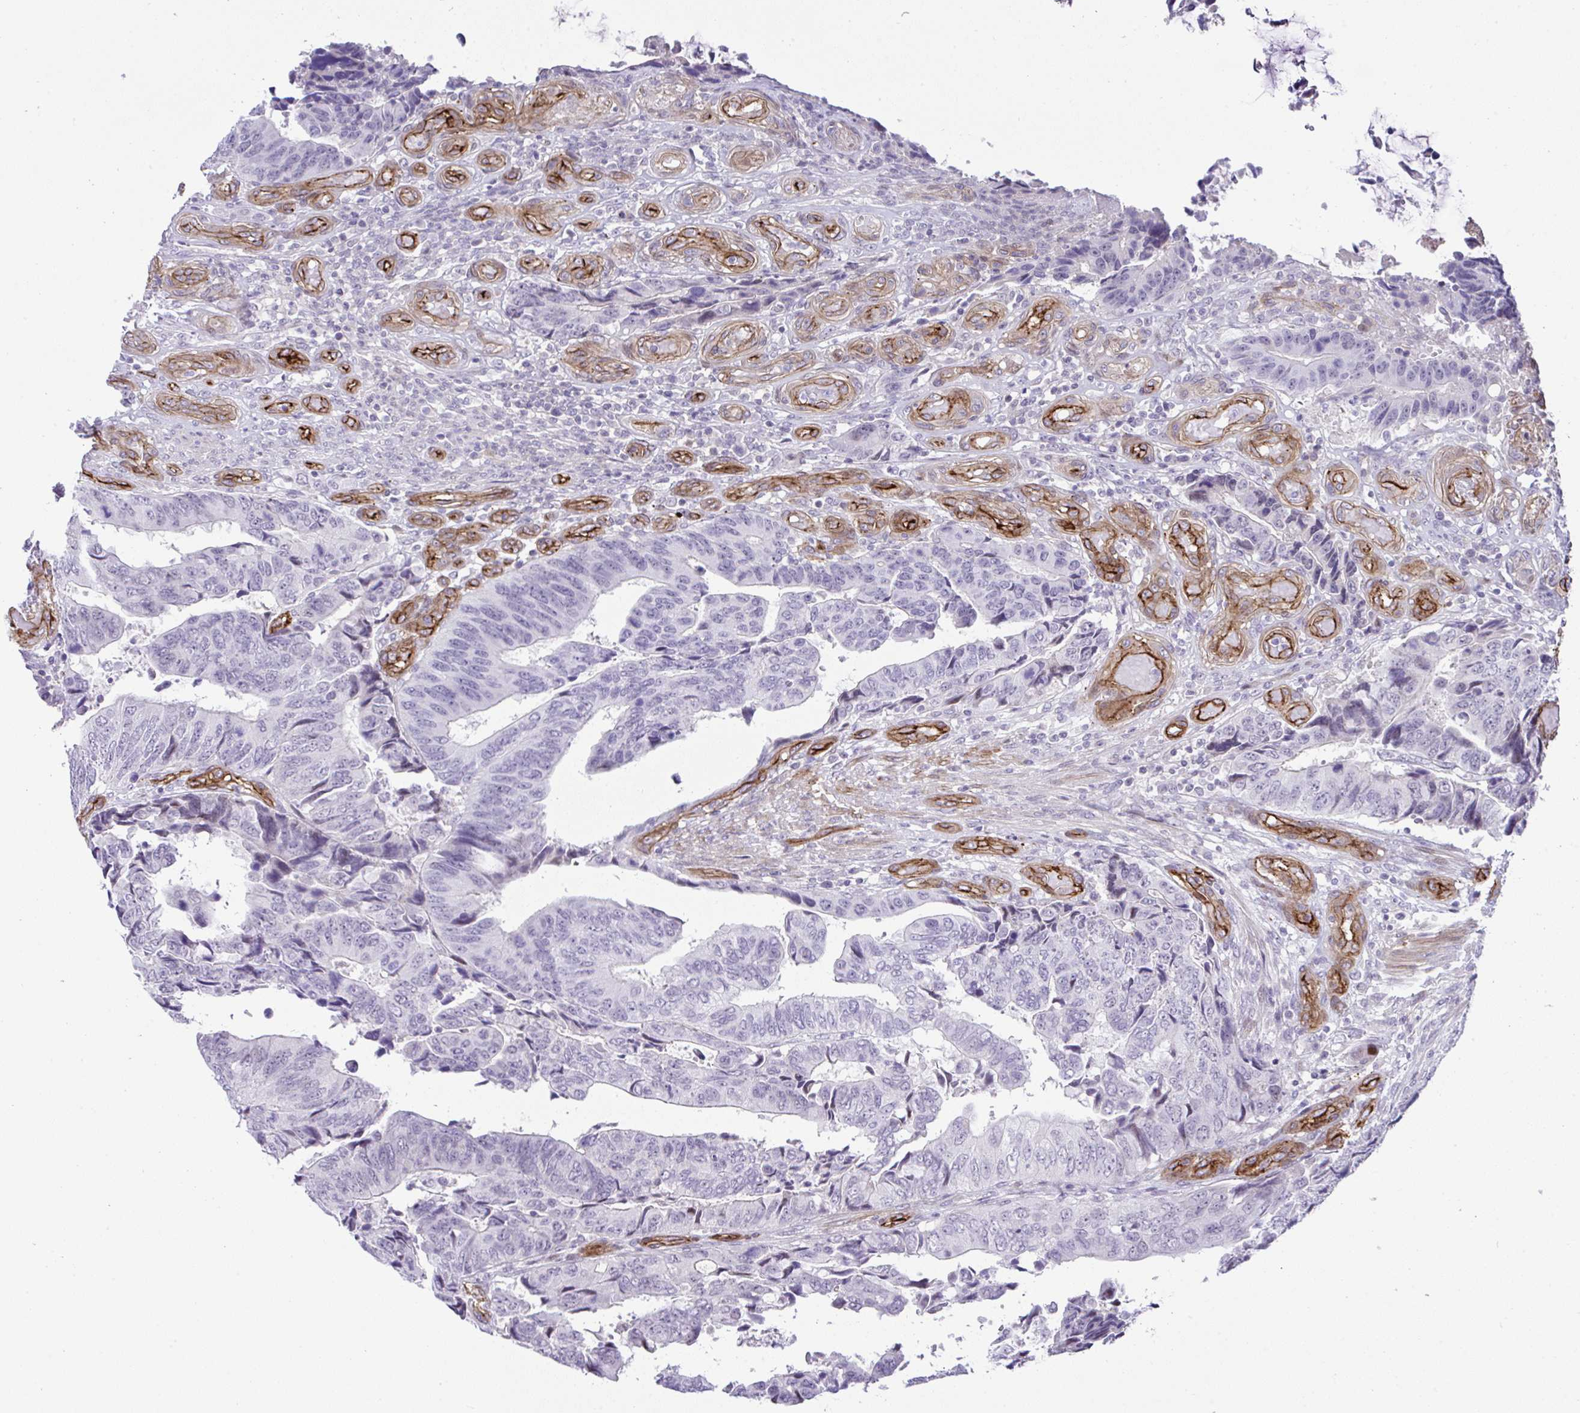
{"staining": {"intensity": "negative", "quantity": "none", "location": "none"}, "tissue": "colorectal cancer", "cell_type": "Tumor cells", "image_type": "cancer", "snomed": [{"axis": "morphology", "description": "Adenocarcinoma, NOS"}, {"axis": "topography", "description": "Colon"}], "caption": "Immunohistochemistry (IHC) of colorectal adenocarcinoma demonstrates no positivity in tumor cells.", "gene": "FBXO34", "patient": {"sex": "male", "age": 87}}